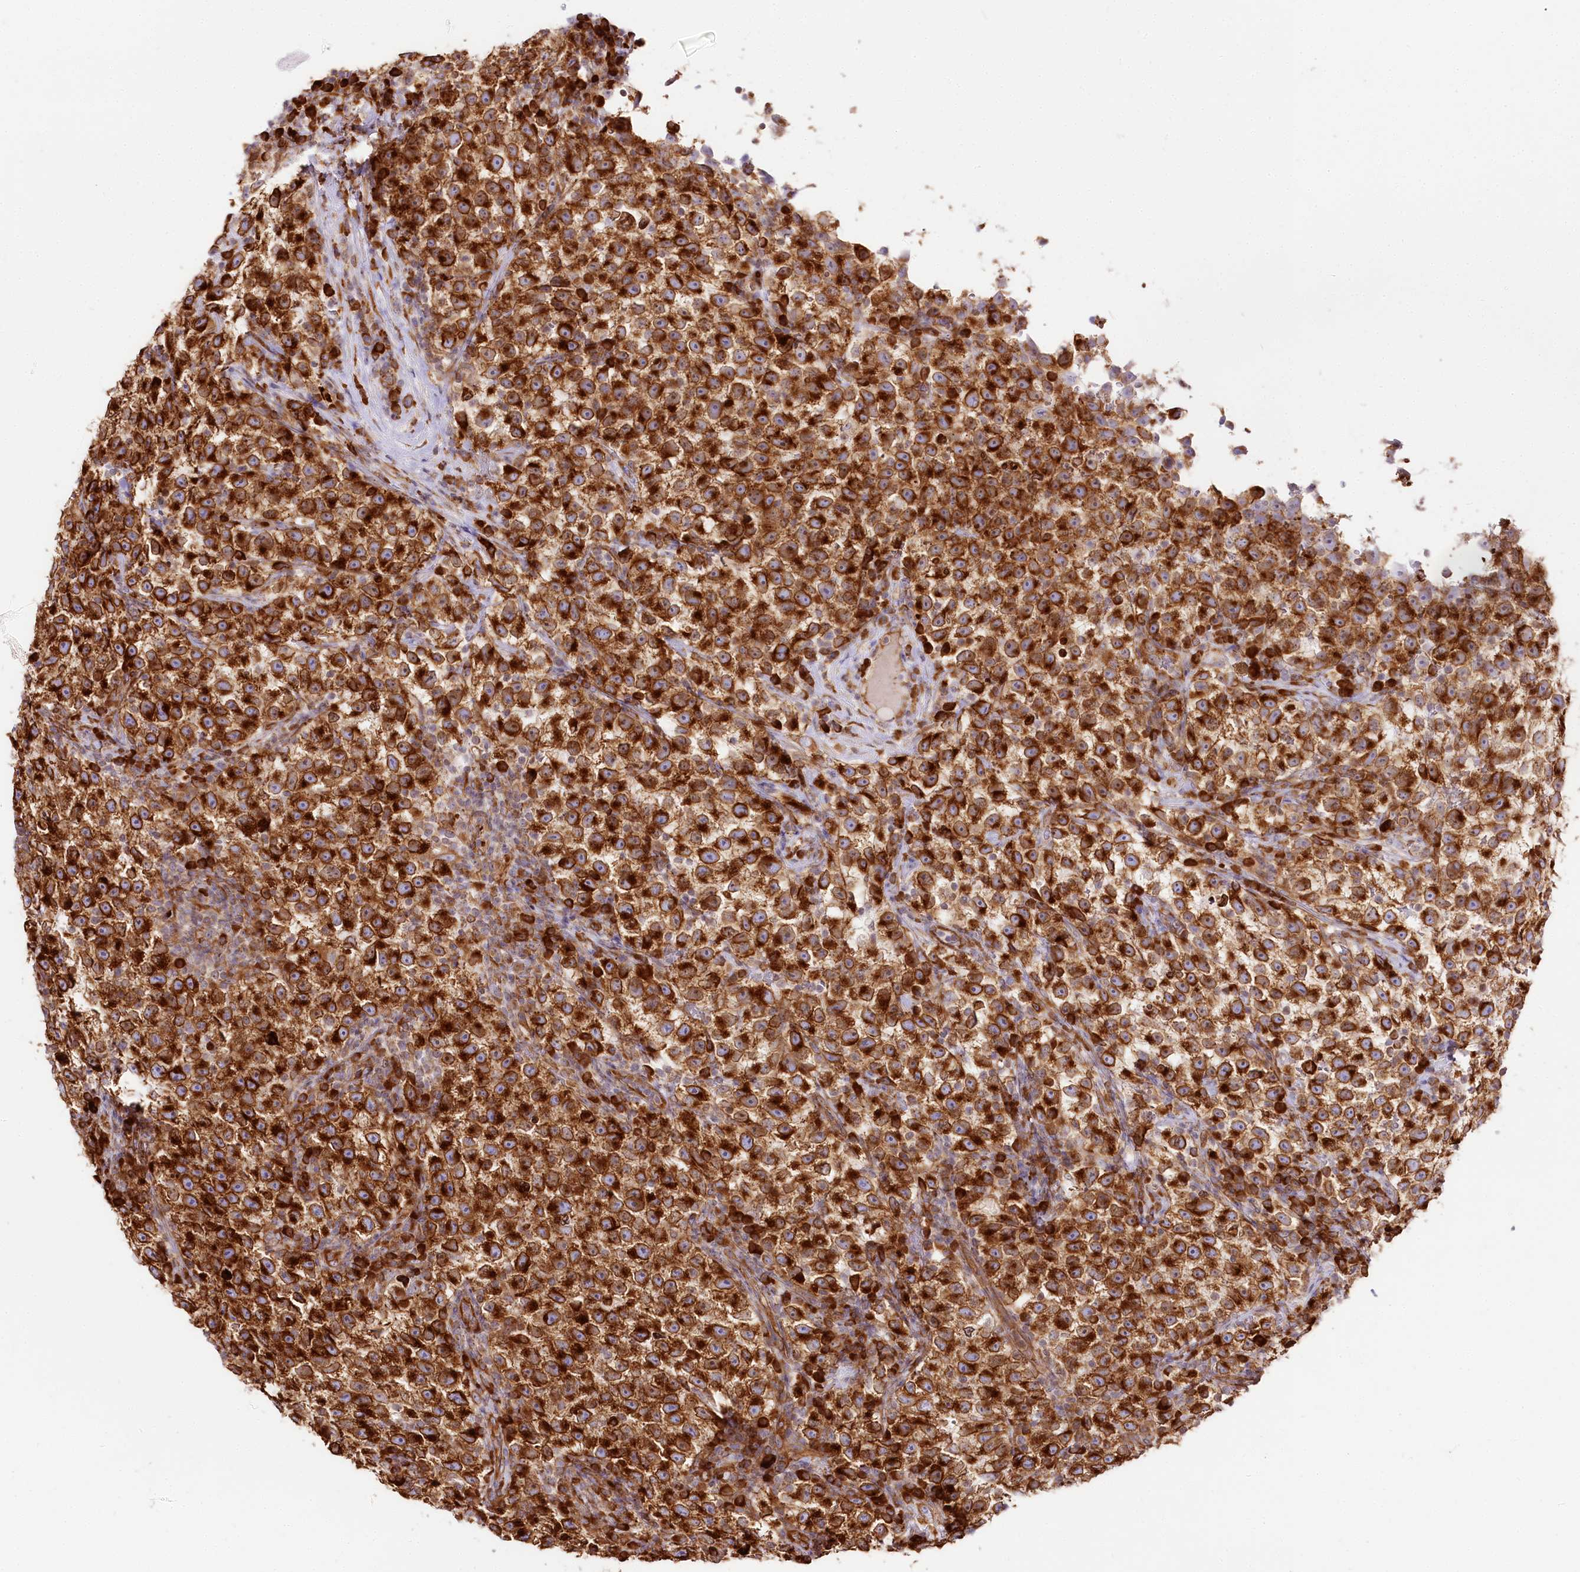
{"staining": {"intensity": "strong", "quantity": ">75%", "location": "cytoplasmic/membranous"}, "tissue": "testis cancer", "cell_type": "Tumor cells", "image_type": "cancer", "snomed": [{"axis": "morphology", "description": "Seminoma, NOS"}, {"axis": "topography", "description": "Testis"}], "caption": "Immunohistochemical staining of testis cancer (seminoma) demonstrates high levels of strong cytoplasmic/membranous positivity in about >75% of tumor cells.", "gene": "CNPY2", "patient": {"sex": "male", "age": 22}}